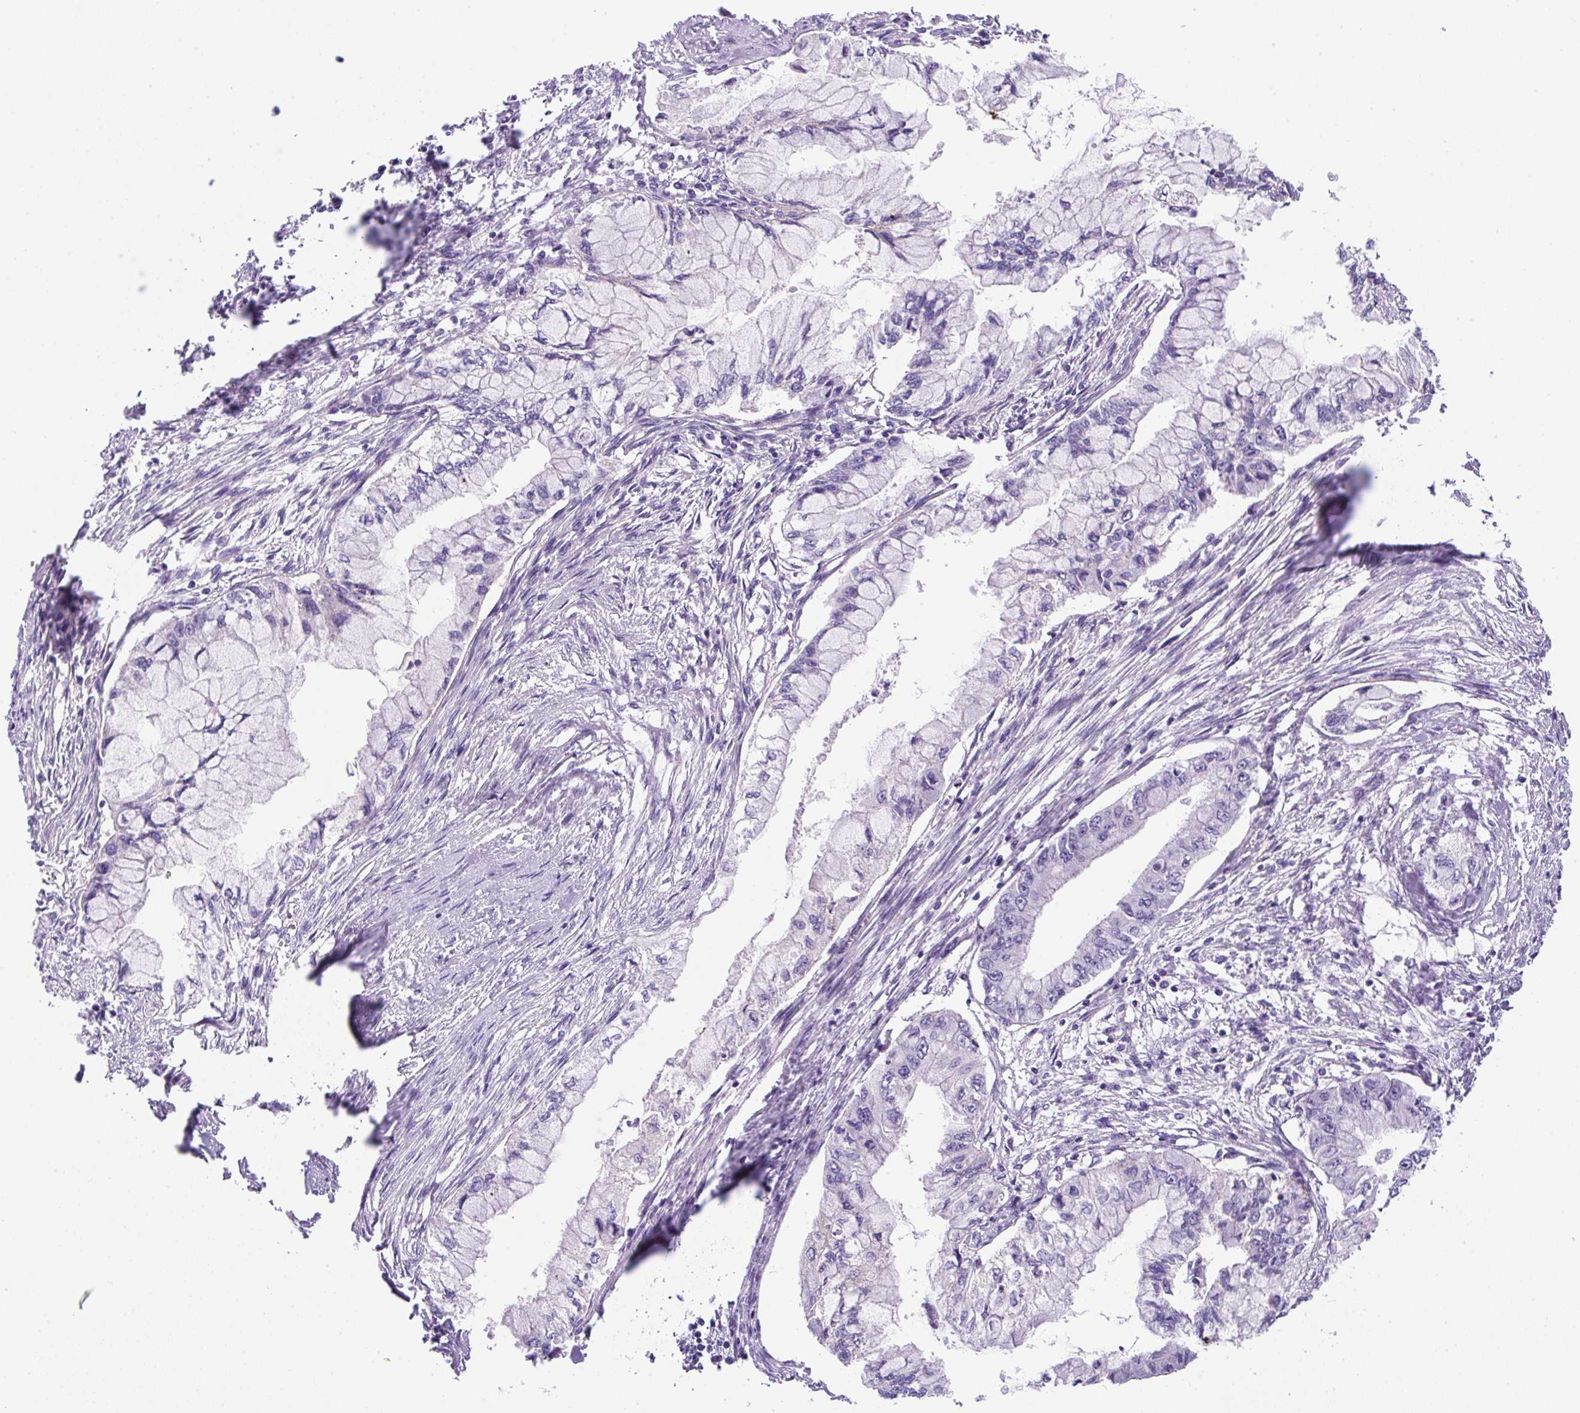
{"staining": {"intensity": "negative", "quantity": "none", "location": "none"}, "tissue": "pancreatic cancer", "cell_type": "Tumor cells", "image_type": "cancer", "snomed": [{"axis": "morphology", "description": "Adenocarcinoma, NOS"}, {"axis": "topography", "description": "Pancreas"}], "caption": "There is no significant positivity in tumor cells of adenocarcinoma (pancreatic). (DAB (3,3'-diaminobenzidine) IHC, high magnification).", "gene": "NPTN", "patient": {"sex": "male", "age": 48}}